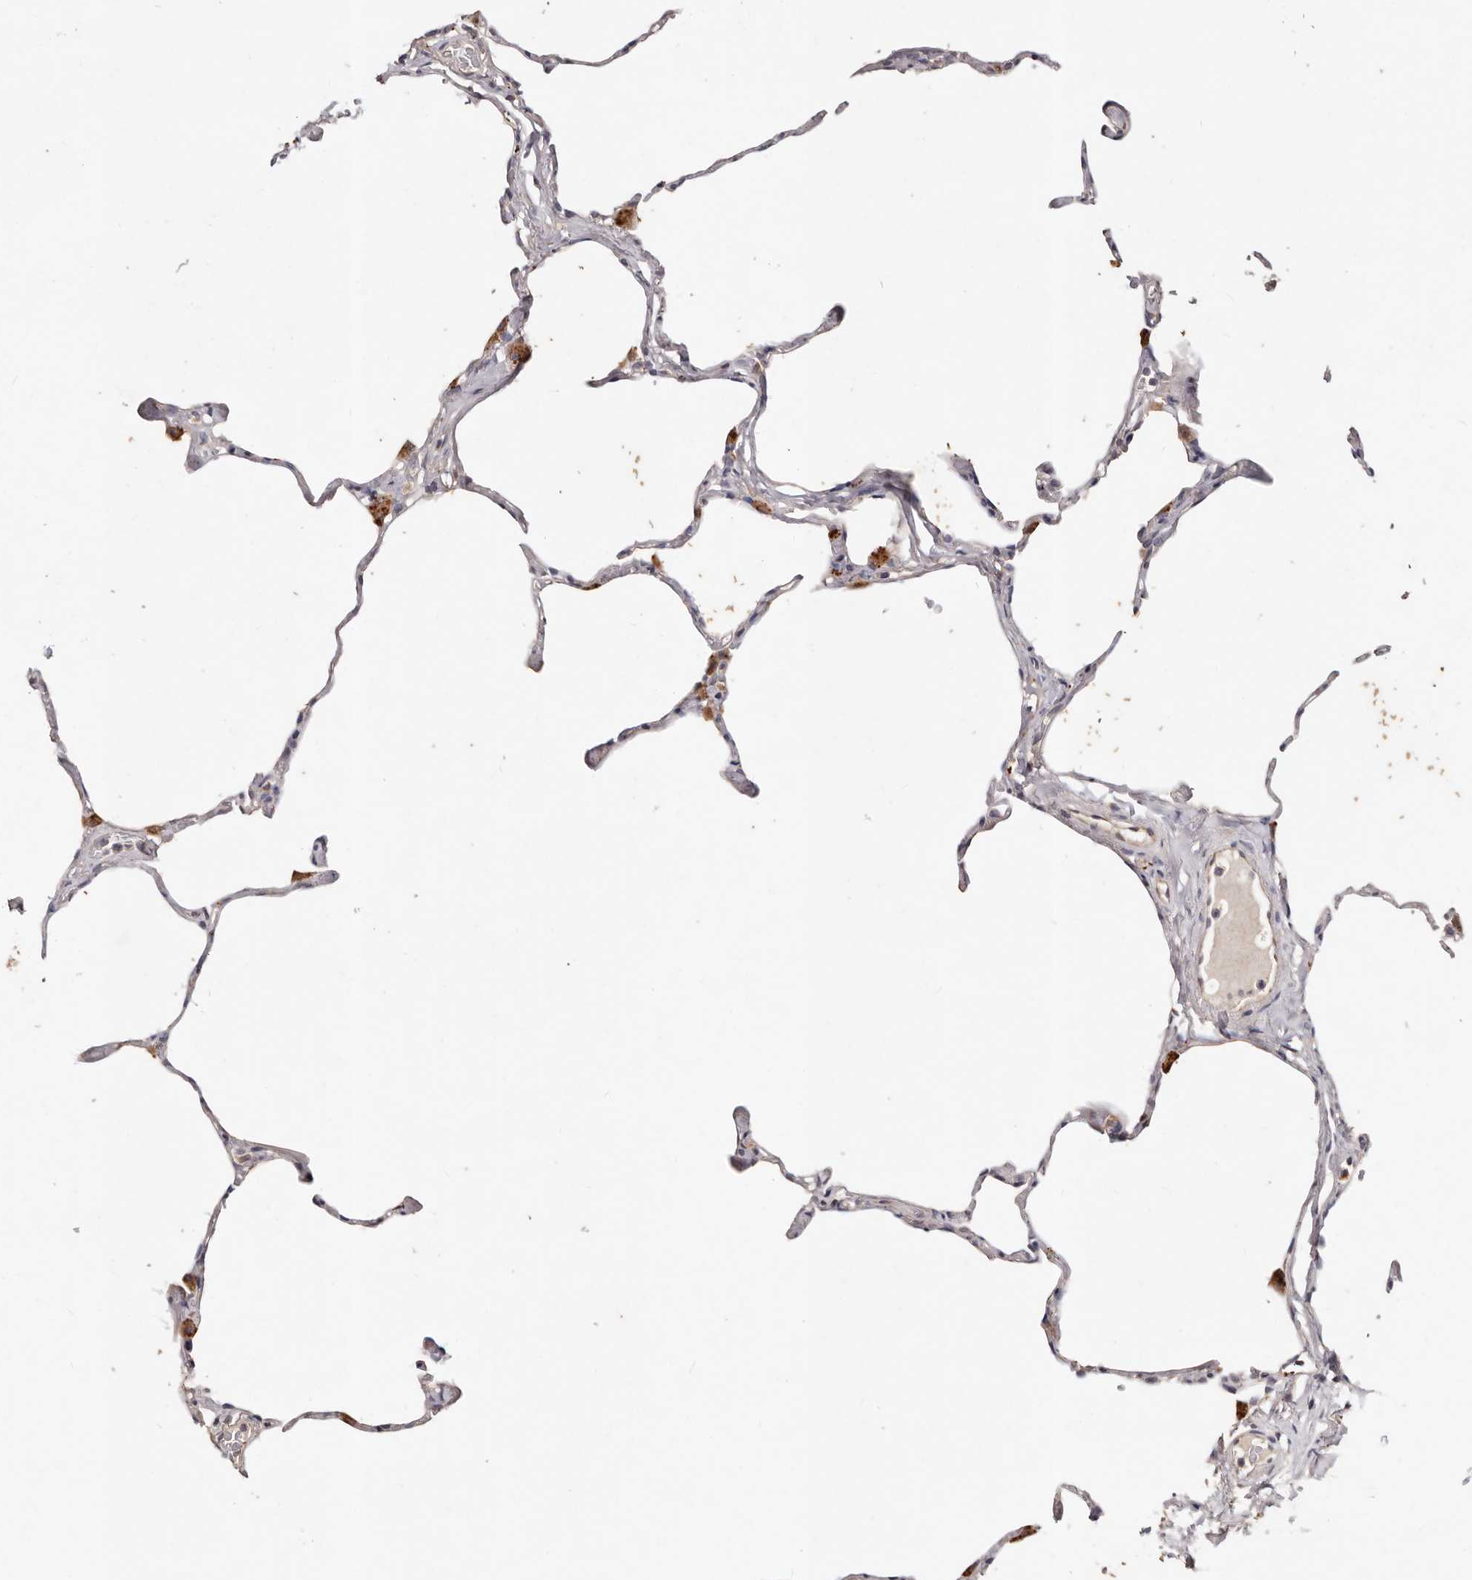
{"staining": {"intensity": "negative", "quantity": "none", "location": "none"}, "tissue": "lung", "cell_type": "Alveolar cells", "image_type": "normal", "snomed": [{"axis": "morphology", "description": "Normal tissue, NOS"}, {"axis": "topography", "description": "Lung"}], "caption": "Protein analysis of normal lung demonstrates no significant positivity in alveolar cells.", "gene": "THBS3", "patient": {"sex": "male", "age": 65}}